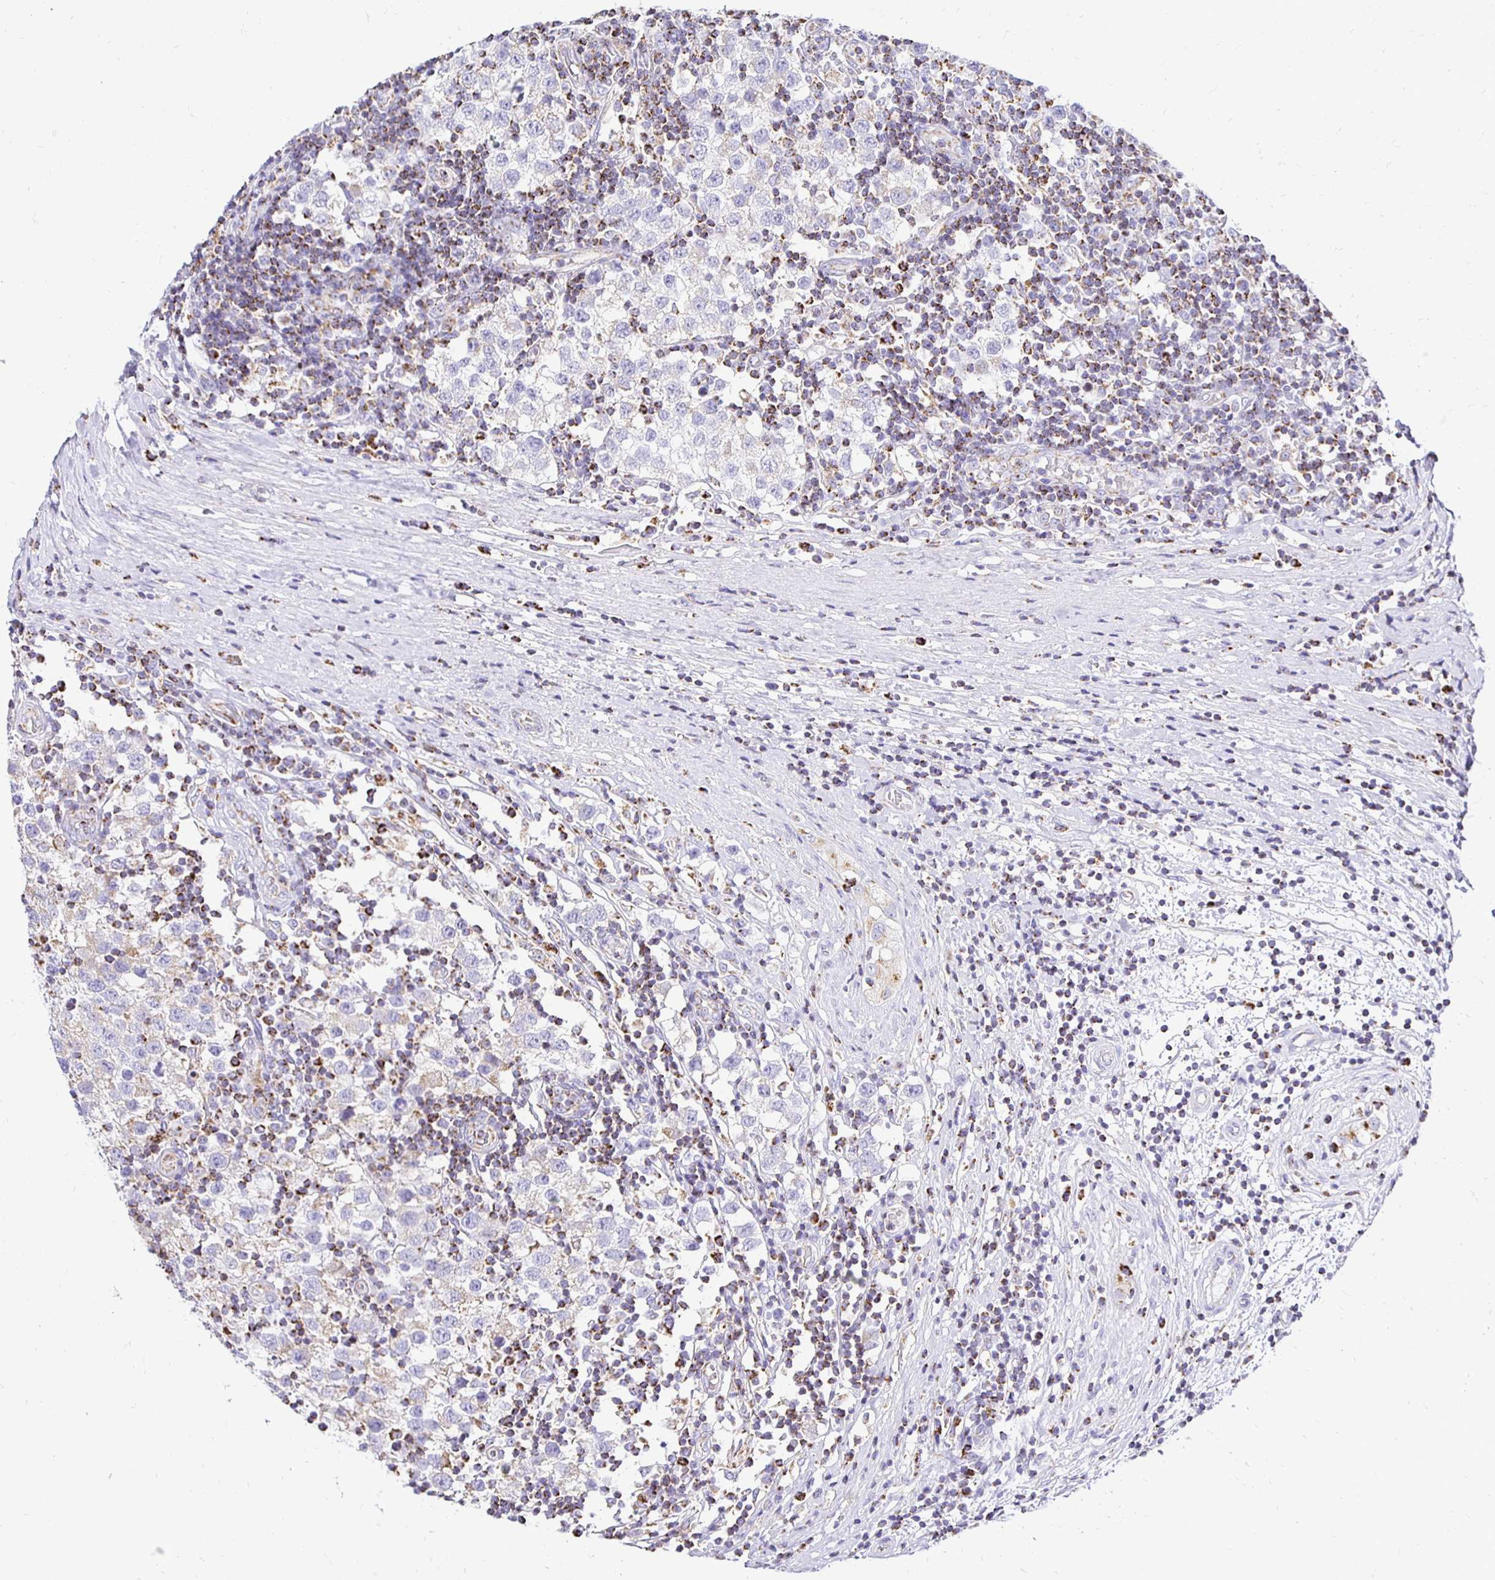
{"staining": {"intensity": "weak", "quantity": "<25%", "location": "cytoplasmic/membranous"}, "tissue": "testis cancer", "cell_type": "Tumor cells", "image_type": "cancer", "snomed": [{"axis": "morphology", "description": "Seminoma, NOS"}, {"axis": "topography", "description": "Testis"}], "caption": "Histopathology image shows no significant protein staining in tumor cells of seminoma (testis). (DAB IHC, high magnification).", "gene": "PLAAT2", "patient": {"sex": "male", "age": 34}}